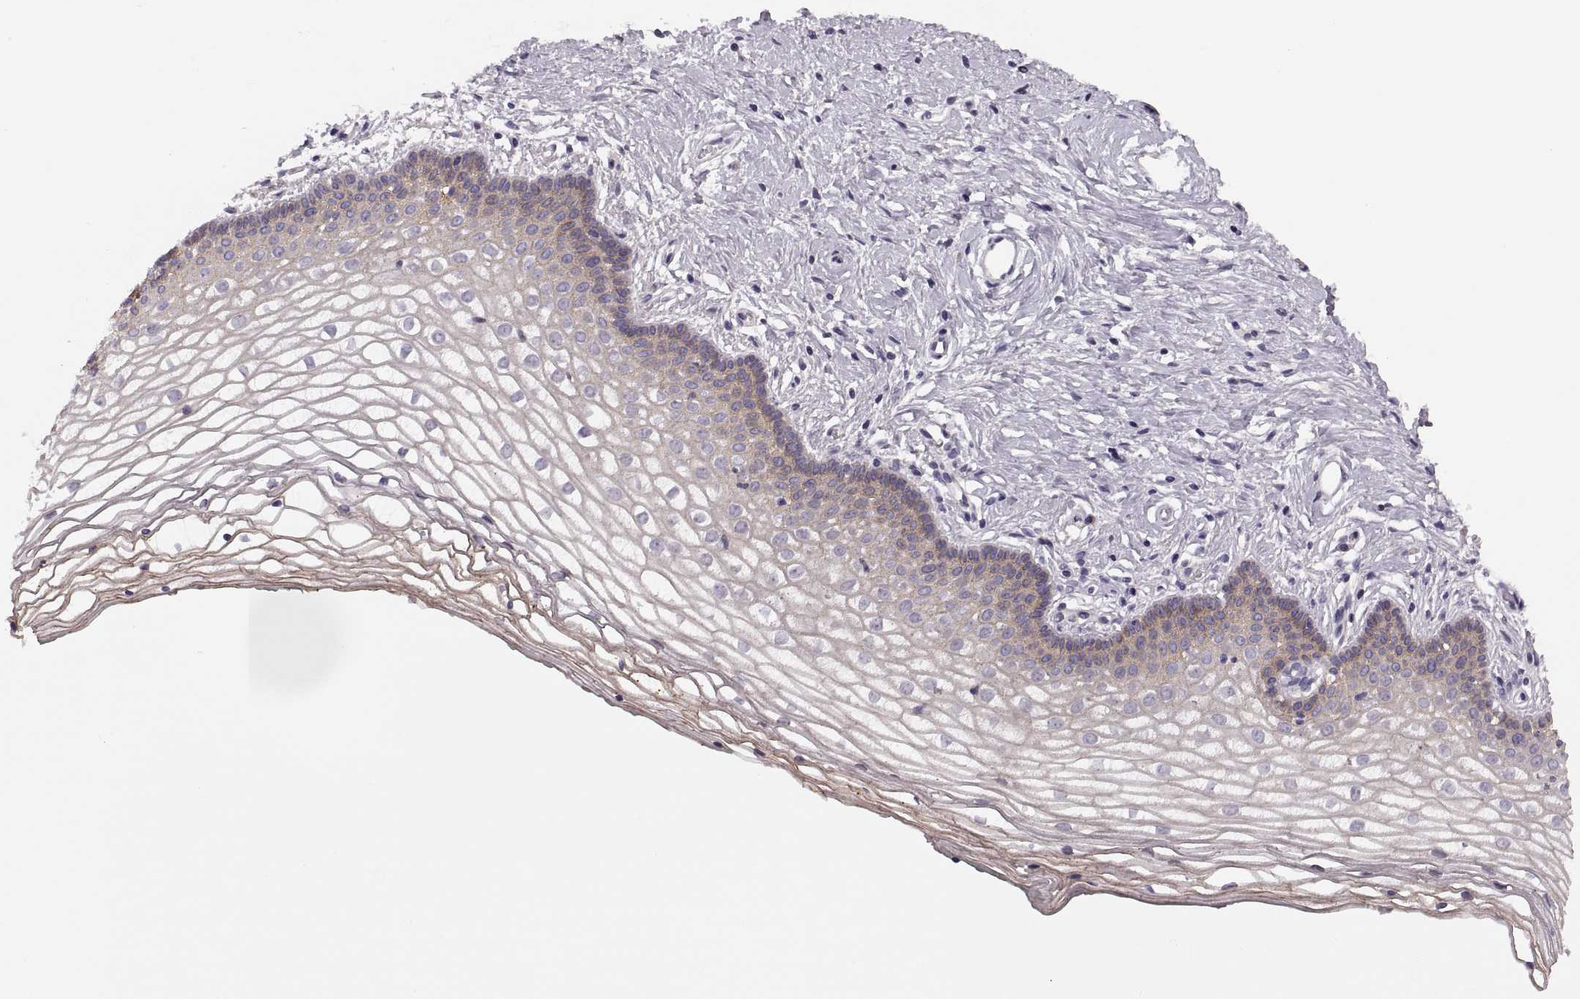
{"staining": {"intensity": "weak", "quantity": "<25%", "location": "cytoplasmic/membranous"}, "tissue": "vagina", "cell_type": "Squamous epithelial cells", "image_type": "normal", "snomed": [{"axis": "morphology", "description": "Normal tissue, NOS"}, {"axis": "topography", "description": "Vagina"}], "caption": "DAB (3,3'-diaminobenzidine) immunohistochemical staining of normal vagina reveals no significant positivity in squamous epithelial cells.", "gene": "RIPK4", "patient": {"sex": "female", "age": 36}}